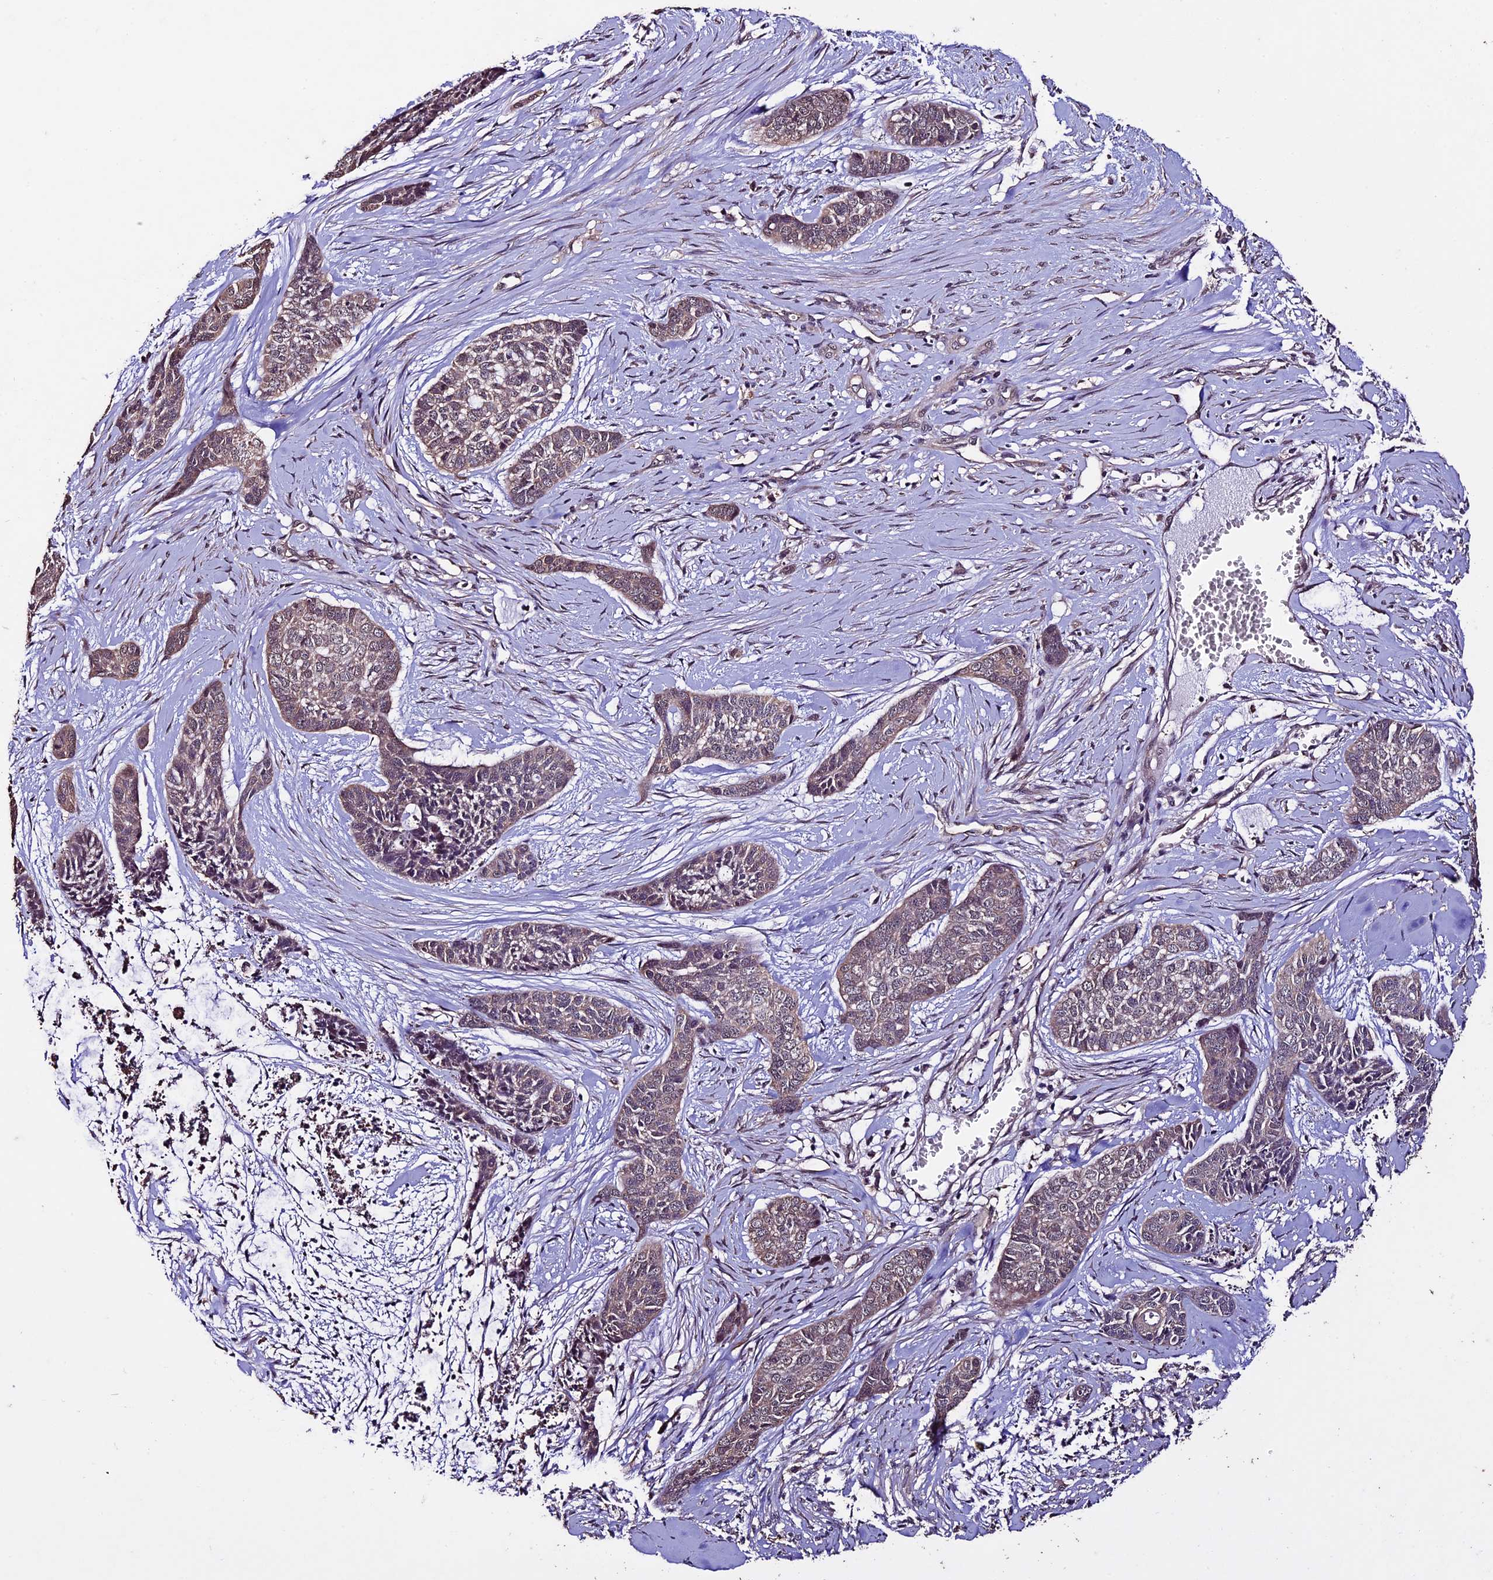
{"staining": {"intensity": "weak", "quantity": "25%-75%", "location": "cytoplasmic/membranous"}, "tissue": "skin cancer", "cell_type": "Tumor cells", "image_type": "cancer", "snomed": [{"axis": "morphology", "description": "Basal cell carcinoma"}, {"axis": "topography", "description": "Skin"}], "caption": "Immunohistochemistry of skin cancer (basal cell carcinoma) reveals low levels of weak cytoplasmic/membranous positivity in about 25%-75% of tumor cells. (DAB IHC, brown staining for protein, blue staining for nuclei).", "gene": "DIS3L", "patient": {"sex": "female", "age": 64}}